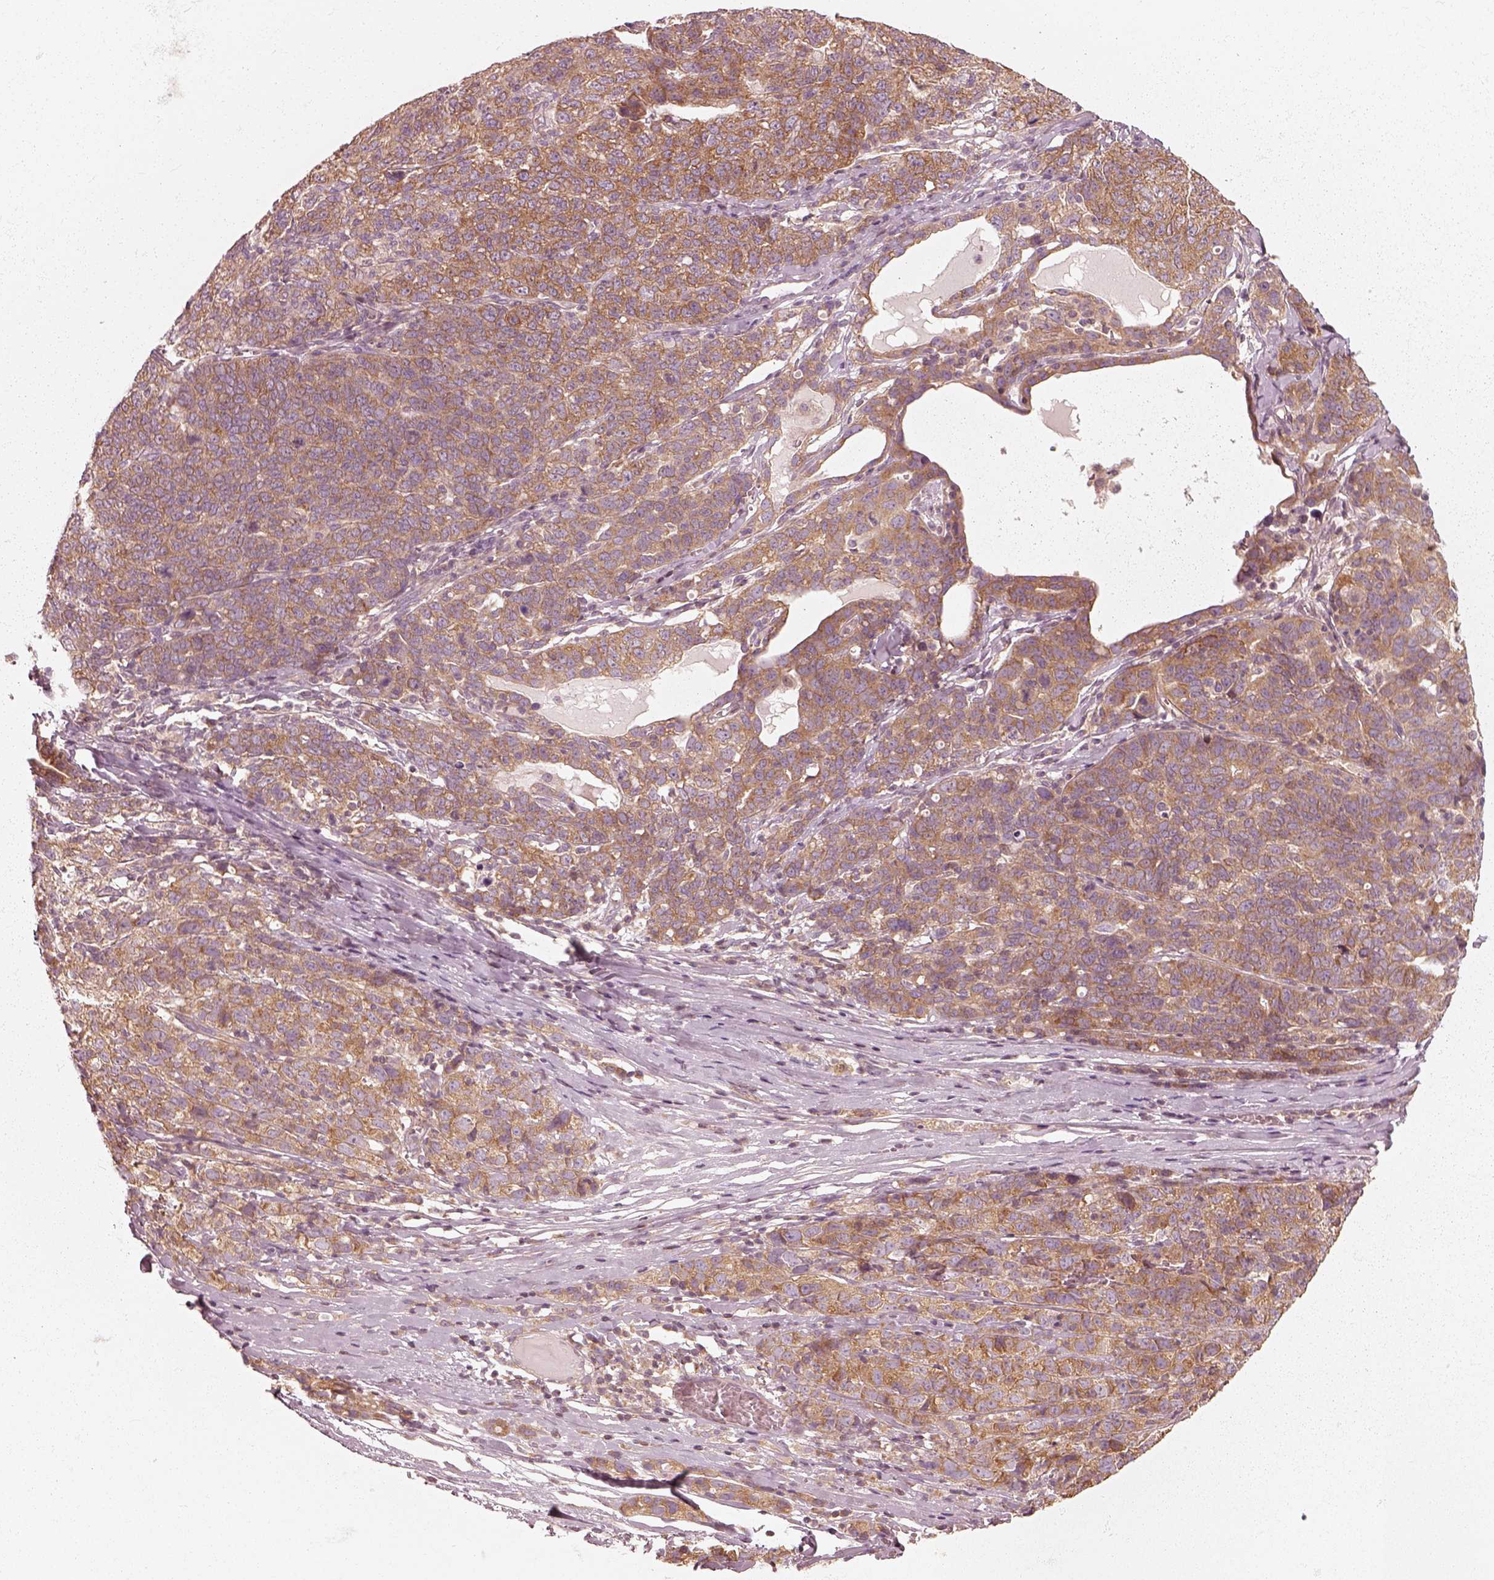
{"staining": {"intensity": "moderate", "quantity": ">75%", "location": "cytoplasmic/membranous"}, "tissue": "ovarian cancer", "cell_type": "Tumor cells", "image_type": "cancer", "snomed": [{"axis": "morphology", "description": "Cystadenocarcinoma, serous, NOS"}, {"axis": "topography", "description": "Ovary"}], "caption": "Immunohistochemical staining of human serous cystadenocarcinoma (ovarian) exhibits moderate cytoplasmic/membranous protein positivity in about >75% of tumor cells.", "gene": "CNOT2", "patient": {"sex": "female", "age": 71}}